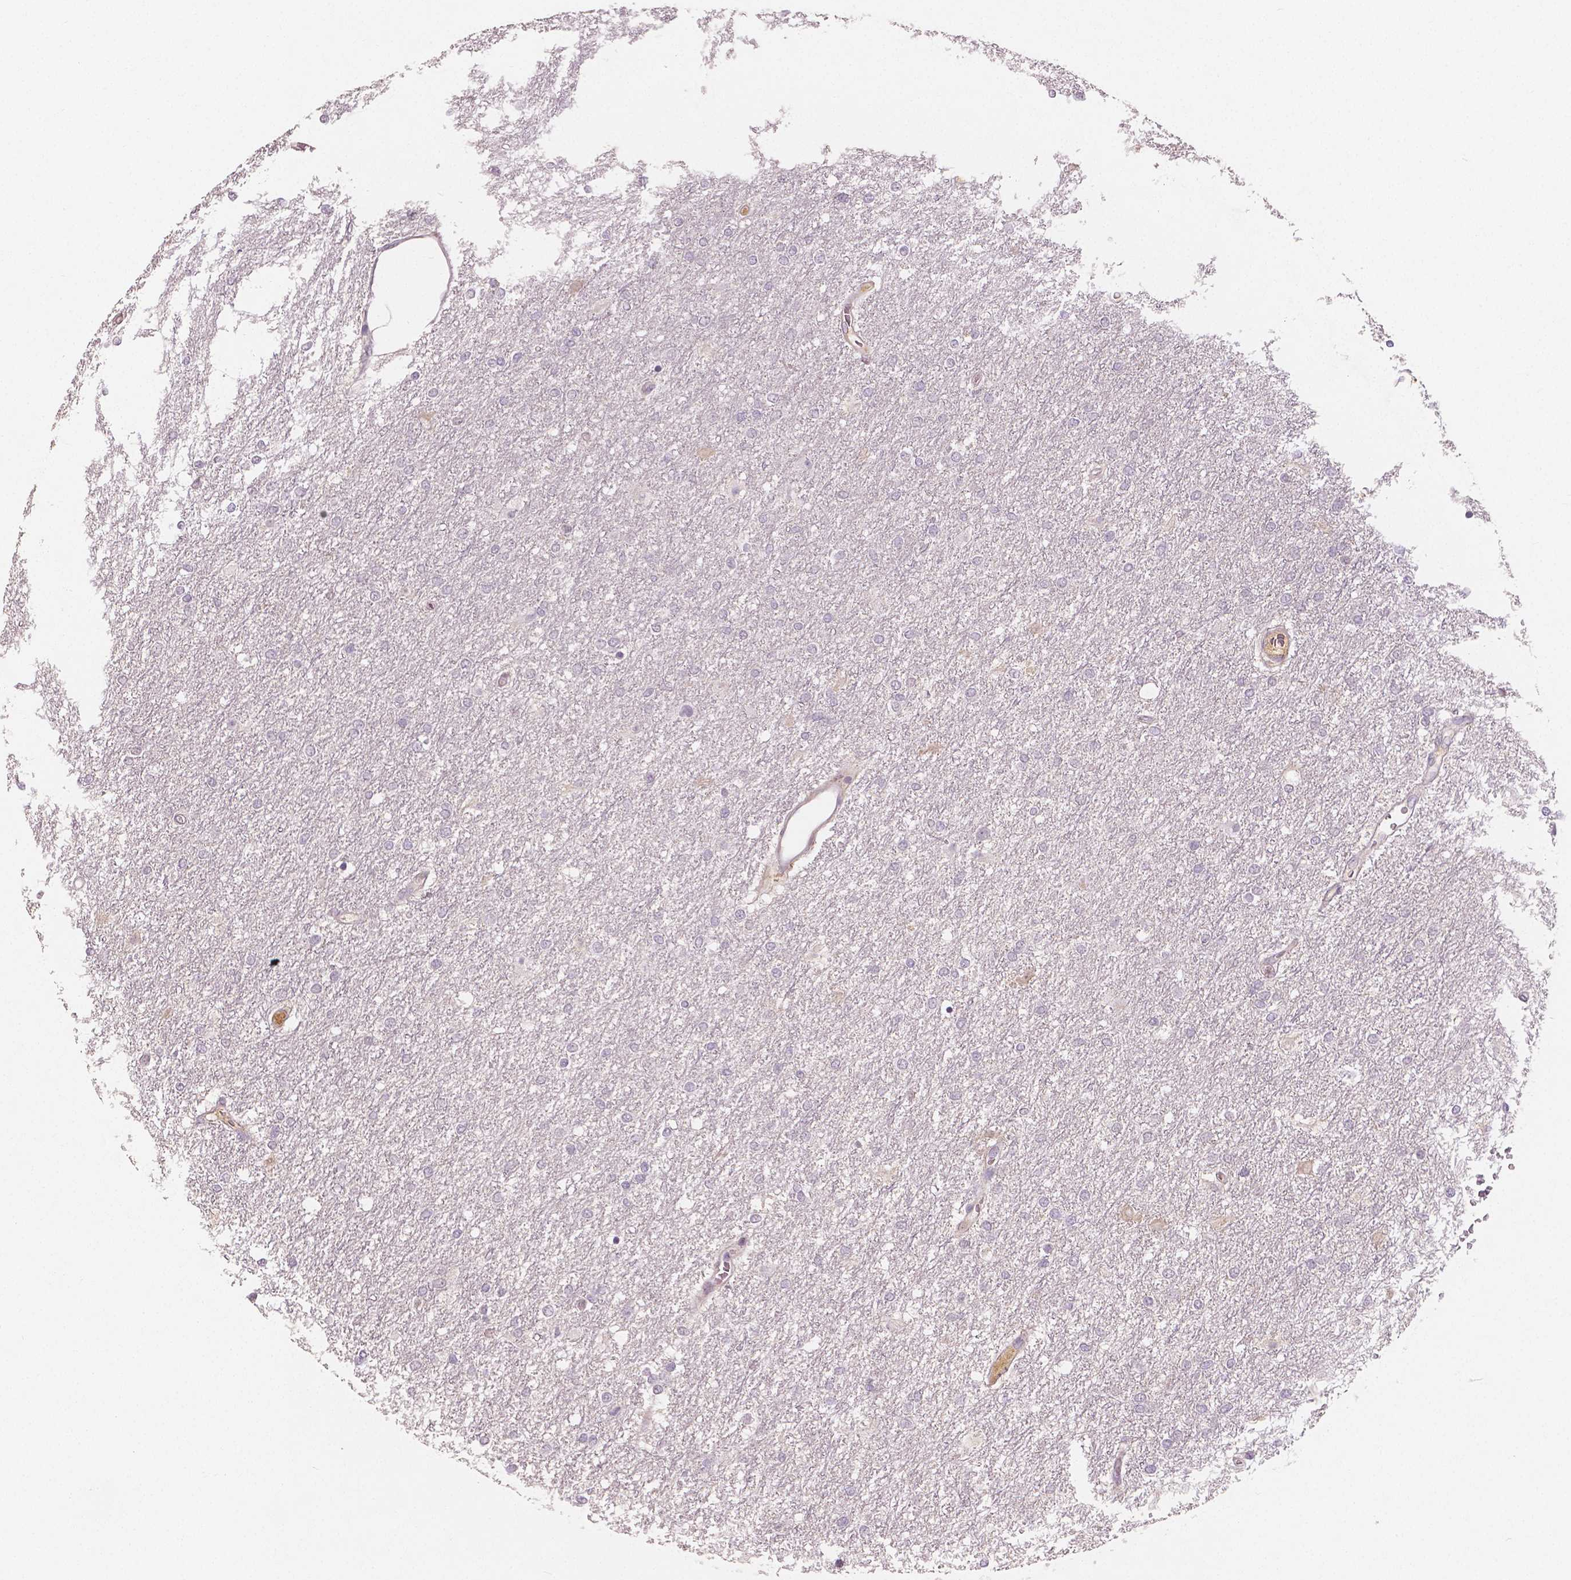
{"staining": {"intensity": "negative", "quantity": "none", "location": "none"}, "tissue": "glioma", "cell_type": "Tumor cells", "image_type": "cancer", "snomed": [{"axis": "morphology", "description": "Glioma, malignant, High grade"}, {"axis": "topography", "description": "Brain"}], "caption": "The IHC histopathology image has no significant expression in tumor cells of malignant high-grade glioma tissue.", "gene": "APOA4", "patient": {"sex": "female", "age": 61}}